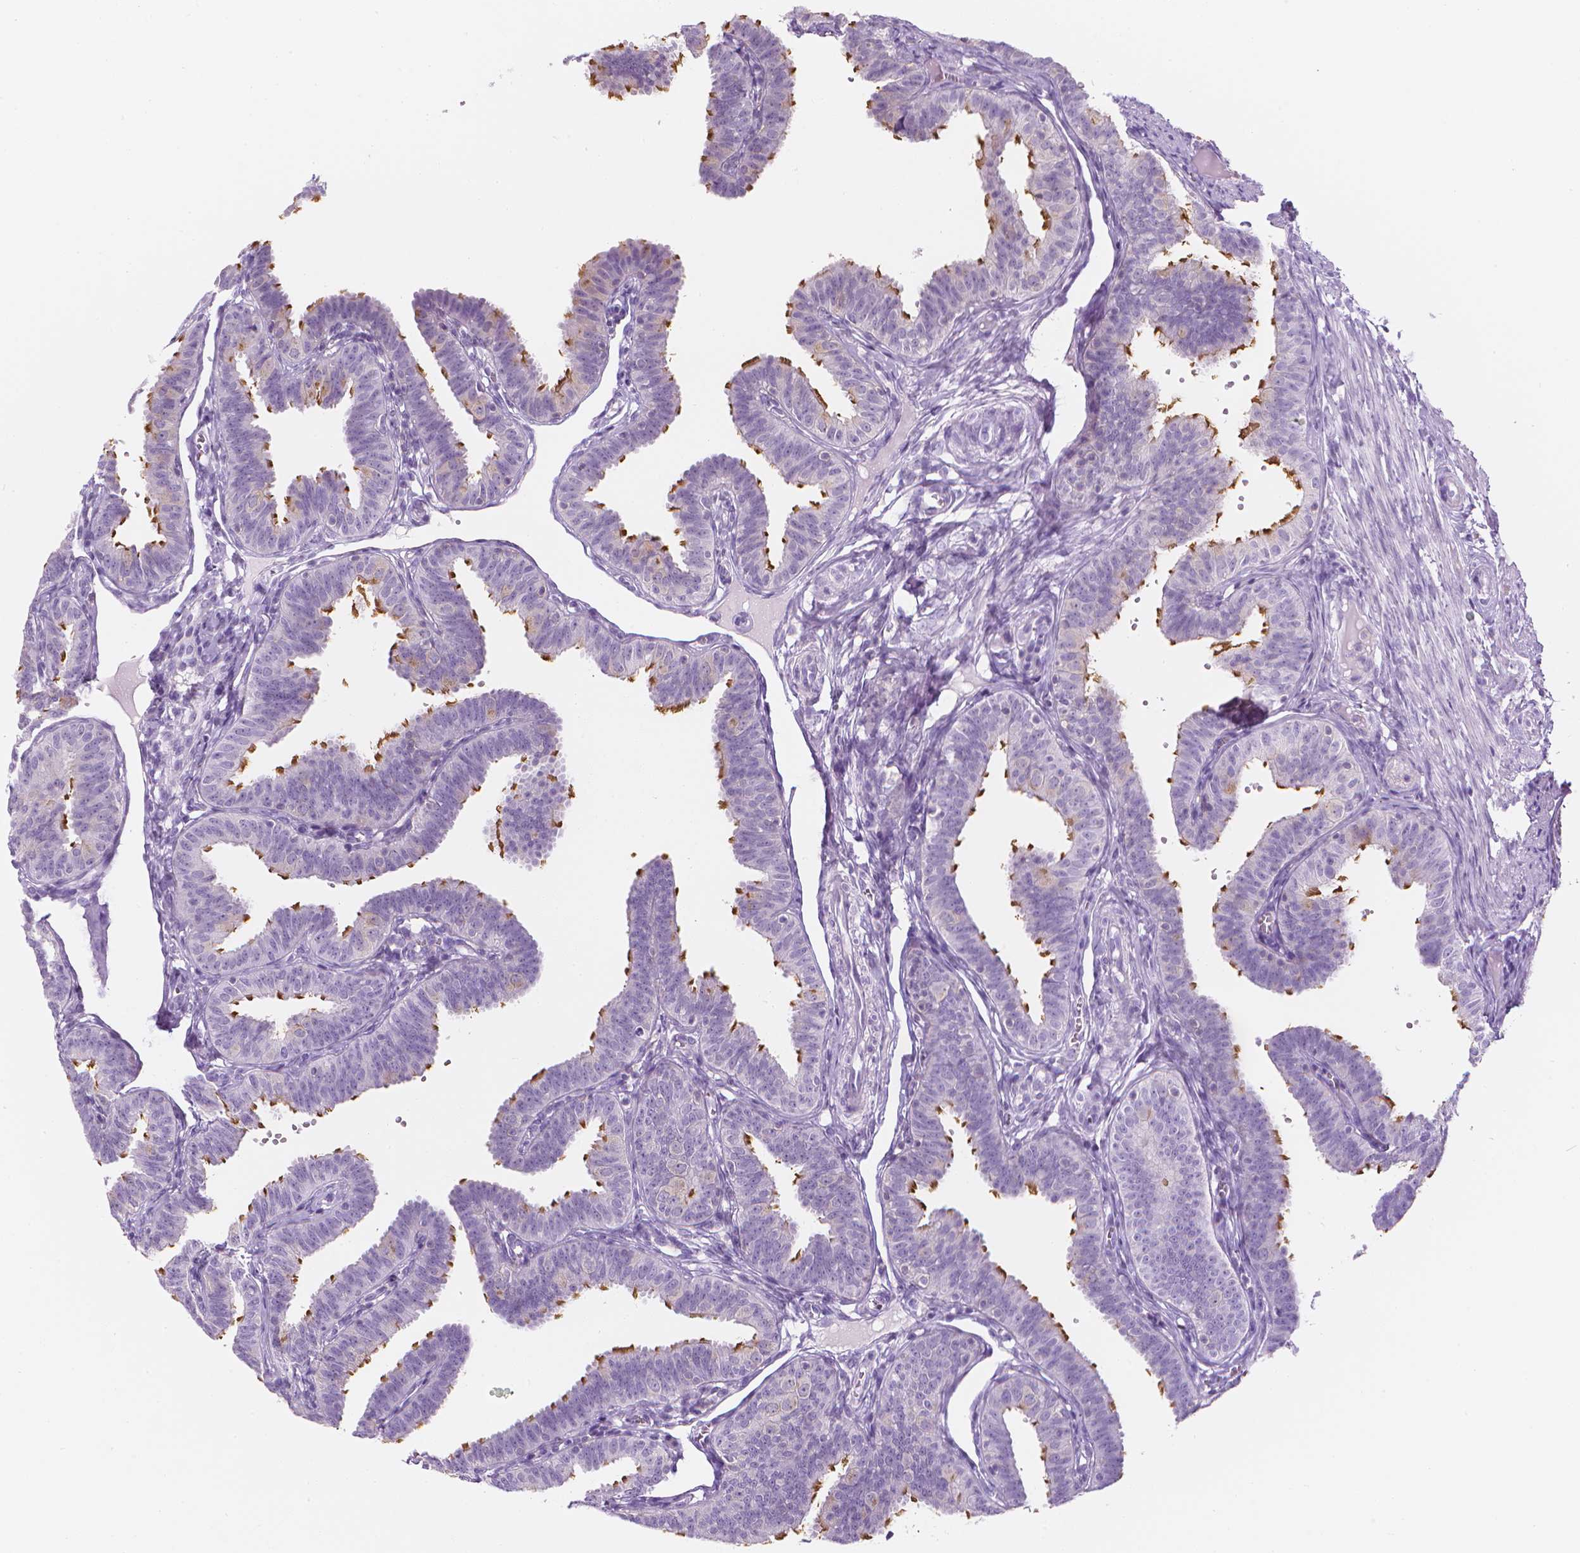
{"staining": {"intensity": "strong", "quantity": "<25%", "location": "cytoplasmic/membranous"}, "tissue": "fallopian tube", "cell_type": "Glandular cells", "image_type": "normal", "snomed": [{"axis": "morphology", "description": "Normal tissue, NOS"}, {"axis": "topography", "description": "Fallopian tube"}], "caption": "Unremarkable fallopian tube reveals strong cytoplasmic/membranous staining in about <25% of glandular cells, visualized by immunohistochemistry.", "gene": "DCAF8L1", "patient": {"sex": "female", "age": 25}}